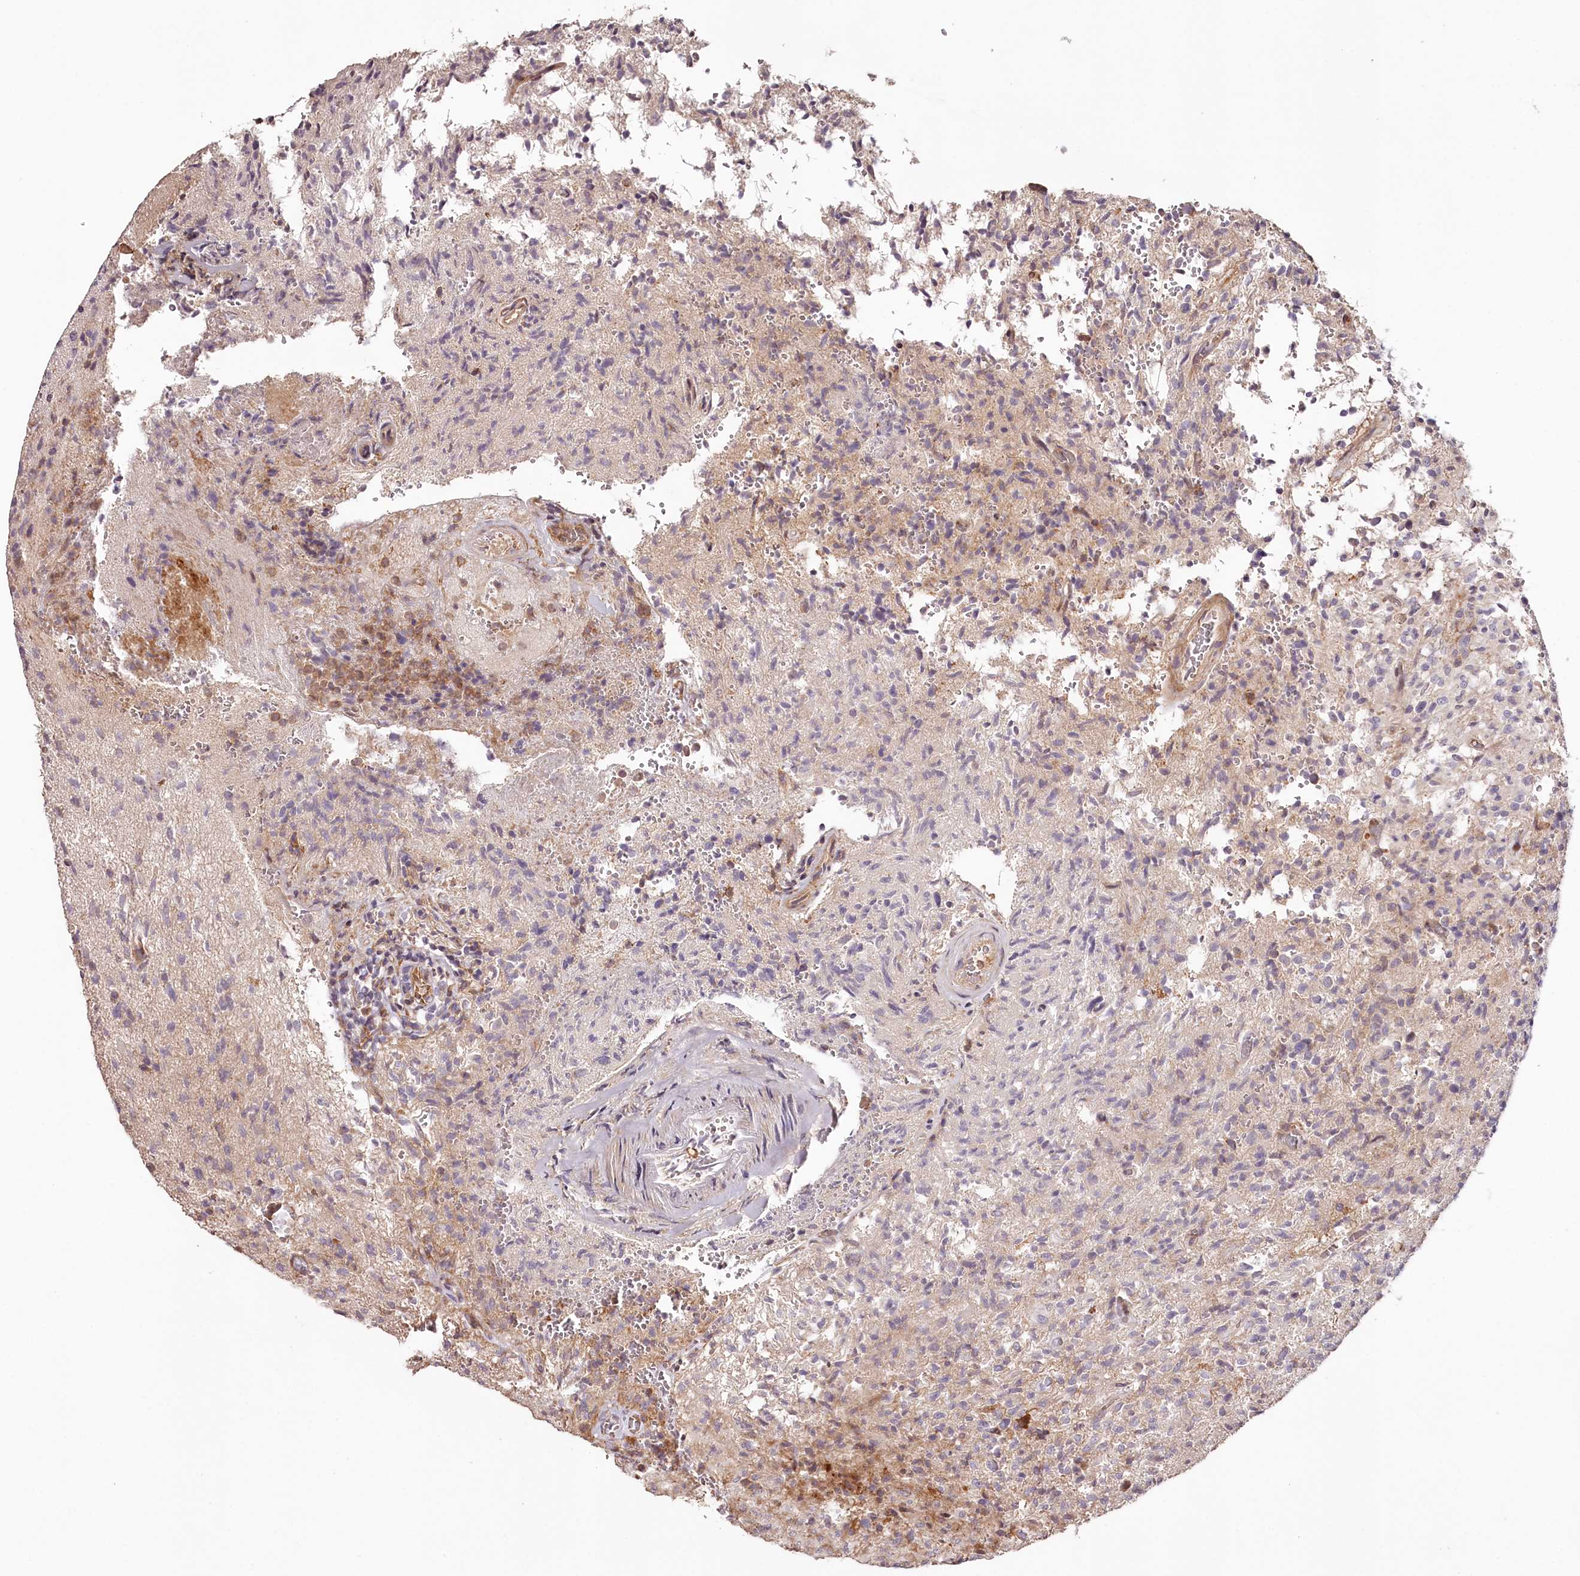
{"staining": {"intensity": "negative", "quantity": "none", "location": "none"}, "tissue": "glioma", "cell_type": "Tumor cells", "image_type": "cancer", "snomed": [{"axis": "morphology", "description": "Glioma, malignant, High grade"}, {"axis": "topography", "description": "Brain"}], "caption": "High power microscopy image of an immunohistochemistry (IHC) micrograph of glioma, revealing no significant expression in tumor cells.", "gene": "KIF14", "patient": {"sex": "female", "age": 57}}